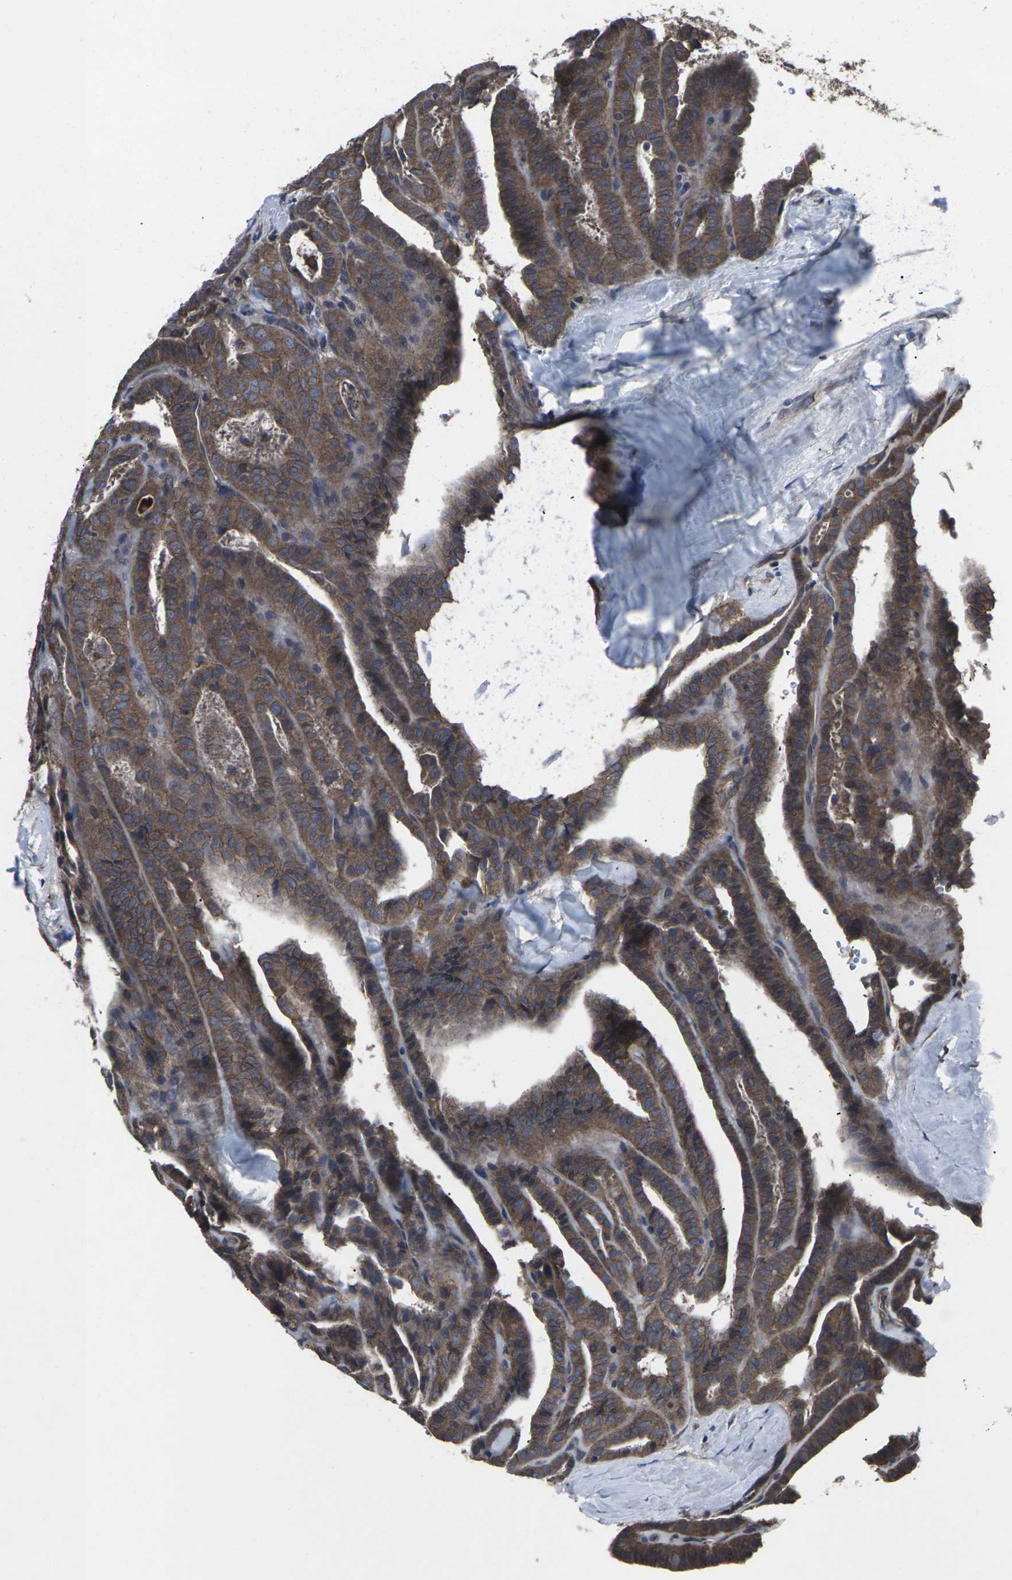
{"staining": {"intensity": "strong", "quantity": ">75%", "location": "cytoplasmic/membranous"}, "tissue": "thyroid cancer", "cell_type": "Tumor cells", "image_type": "cancer", "snomed": [{"axis": "morphology", "description": "Papillary adenocarcinoma, NOS"}, {"axis": "topography", "description": "Thyroid gland"}], "caption": "Papillary adenocarcinoma (thyroid) stained for a protein (brown) displays strong cytoplasmic/membranous positive positivity in approximately >75% of tumor cells.", "gene": "MAPKAPK2", "patient": {"sex": "male", "age": 77}}